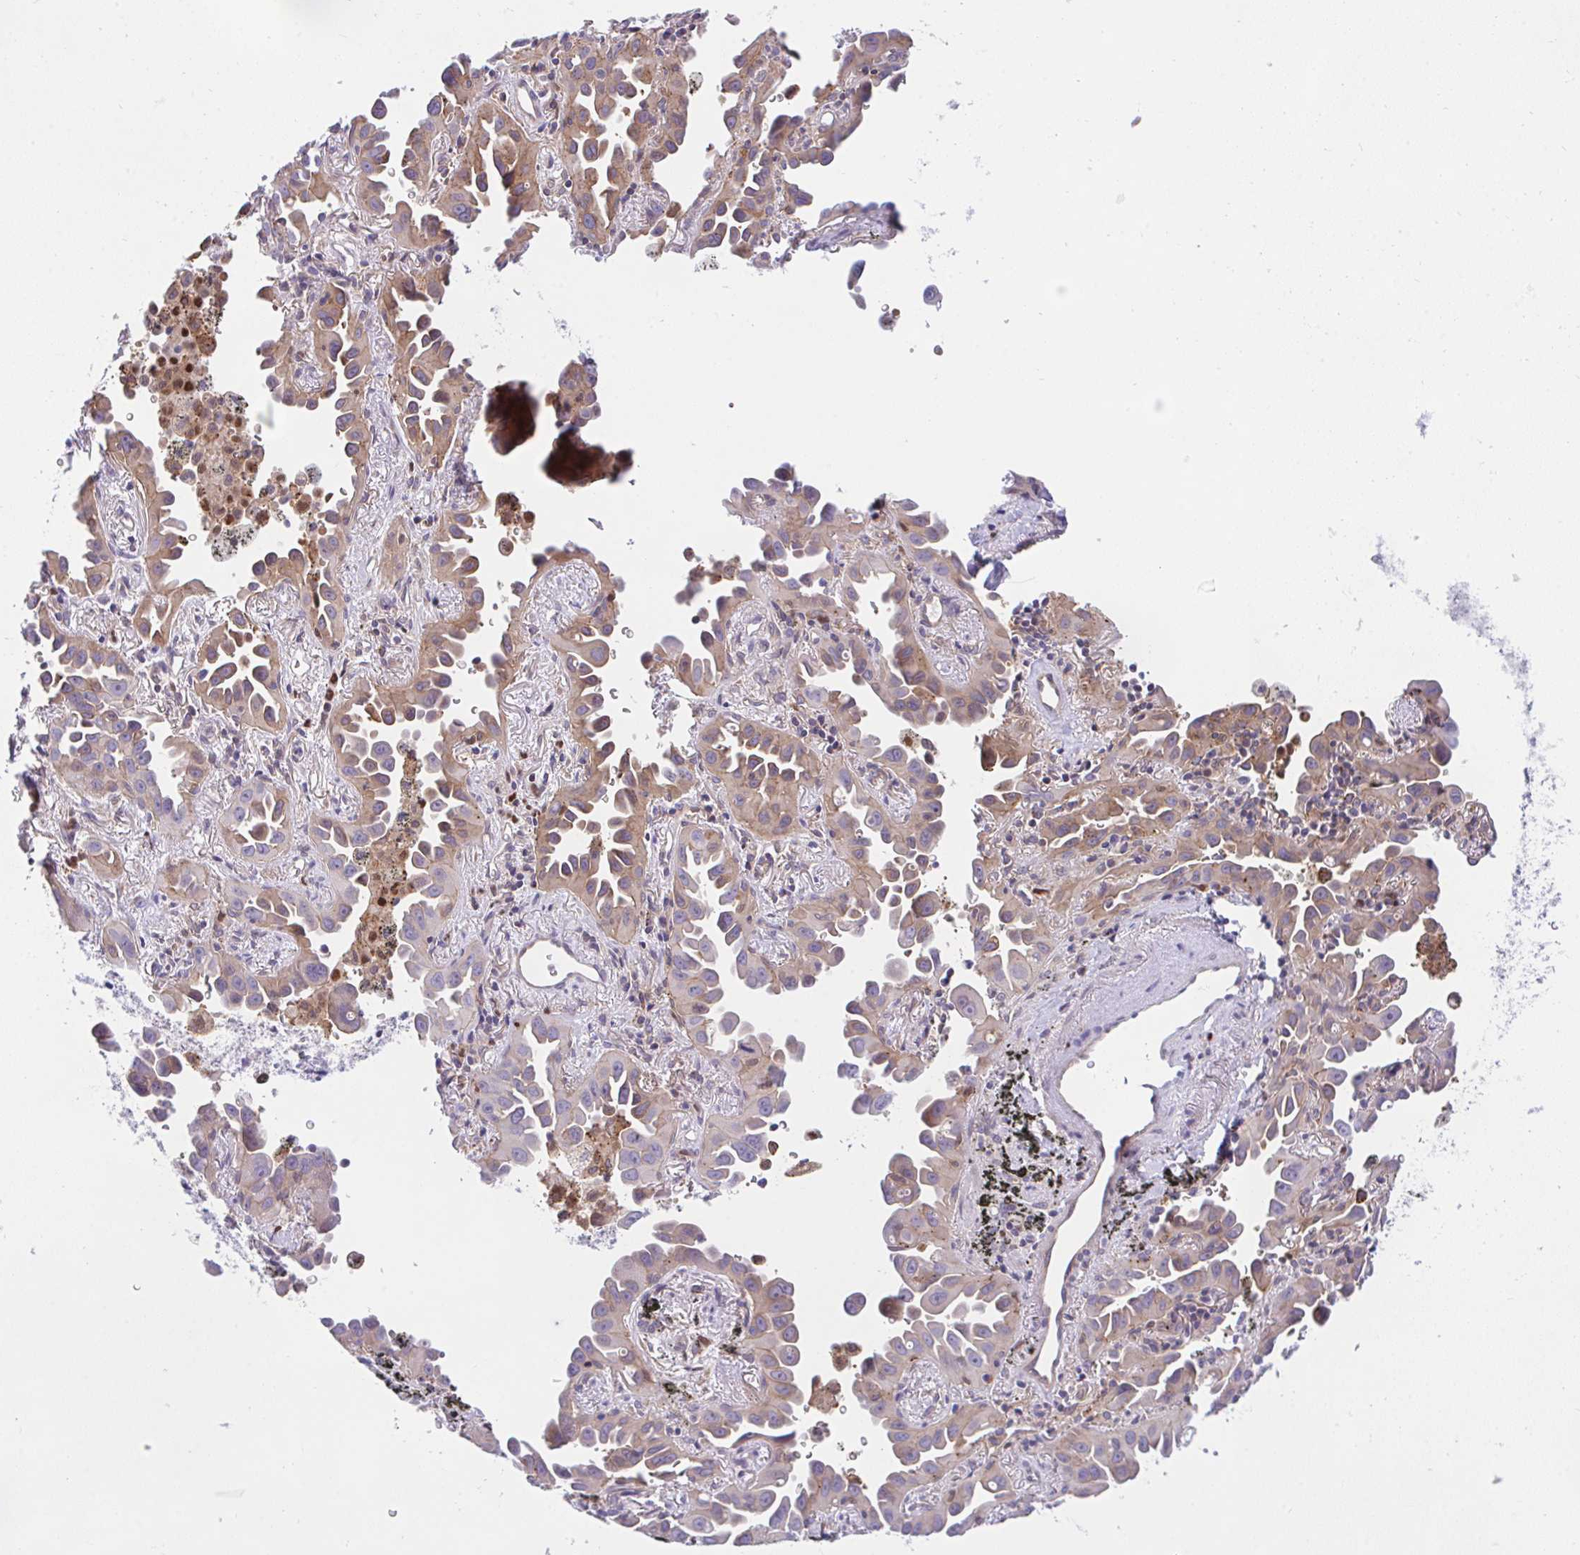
{"staining": {"intensity": "weak", "quantity": "25%-75%", "location": "cytoplasmic/membranous"}, "tissue": "lung cancer", "cell_type": "Tumor cells", "image_type": "cancer", "snomed": [{"axis": "morphology", "description": "Adenocarcinoma, NOS"}, {"axis": "topography", "description": "Lung"}], "caption": "Immunohistochemical staining of lung cancer reveals weak cytoplasmic/membranous protein staining in about 25%-75% of tumor cells. The staining was performed using DAB (3,3'-diaminobenzidine), with brown indicating positive protein expression. Nuclei are stained blue with hematoxylin.", "gene": "ZBED3", "patient": {"sex": "male", "age": 68}}